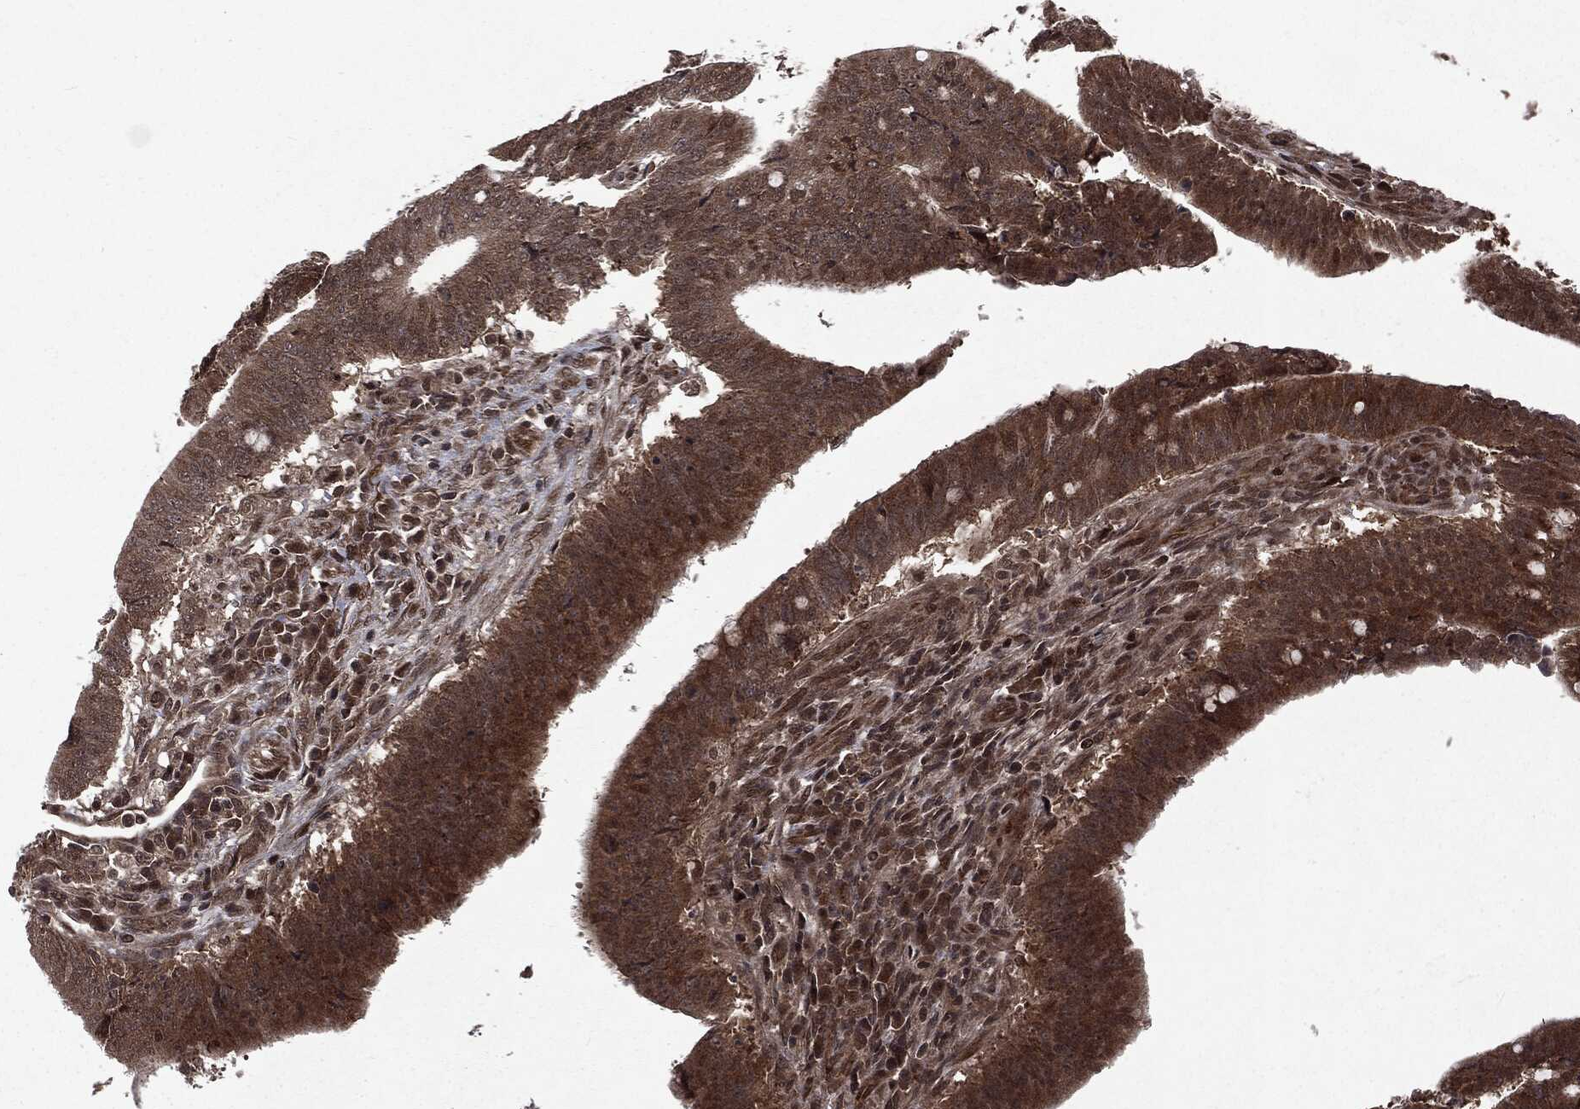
{"staining": {"intensity": "strong", "quantity": ">75%", "location": "cytoplasmic/membranous,nuclear"}, "tissue": "colorectal cancer", "cell_type": "Tumor cells", "image_type": "cancer", "snomed": [{"axis": "morphology", "description": "Adenocarcinoma, NOS"}, {"axis": "topography", "description": "Colon"}], "caption": "There is high levels of strong cytoplasmic/membranous and nuclear positivity in tumor cells of adenocarcinoma (colorectal), as demonstrated by immunohistochemical staining (brown color).", "gene": "STAU2", "patient": {"sex": "female", "age": 43}}